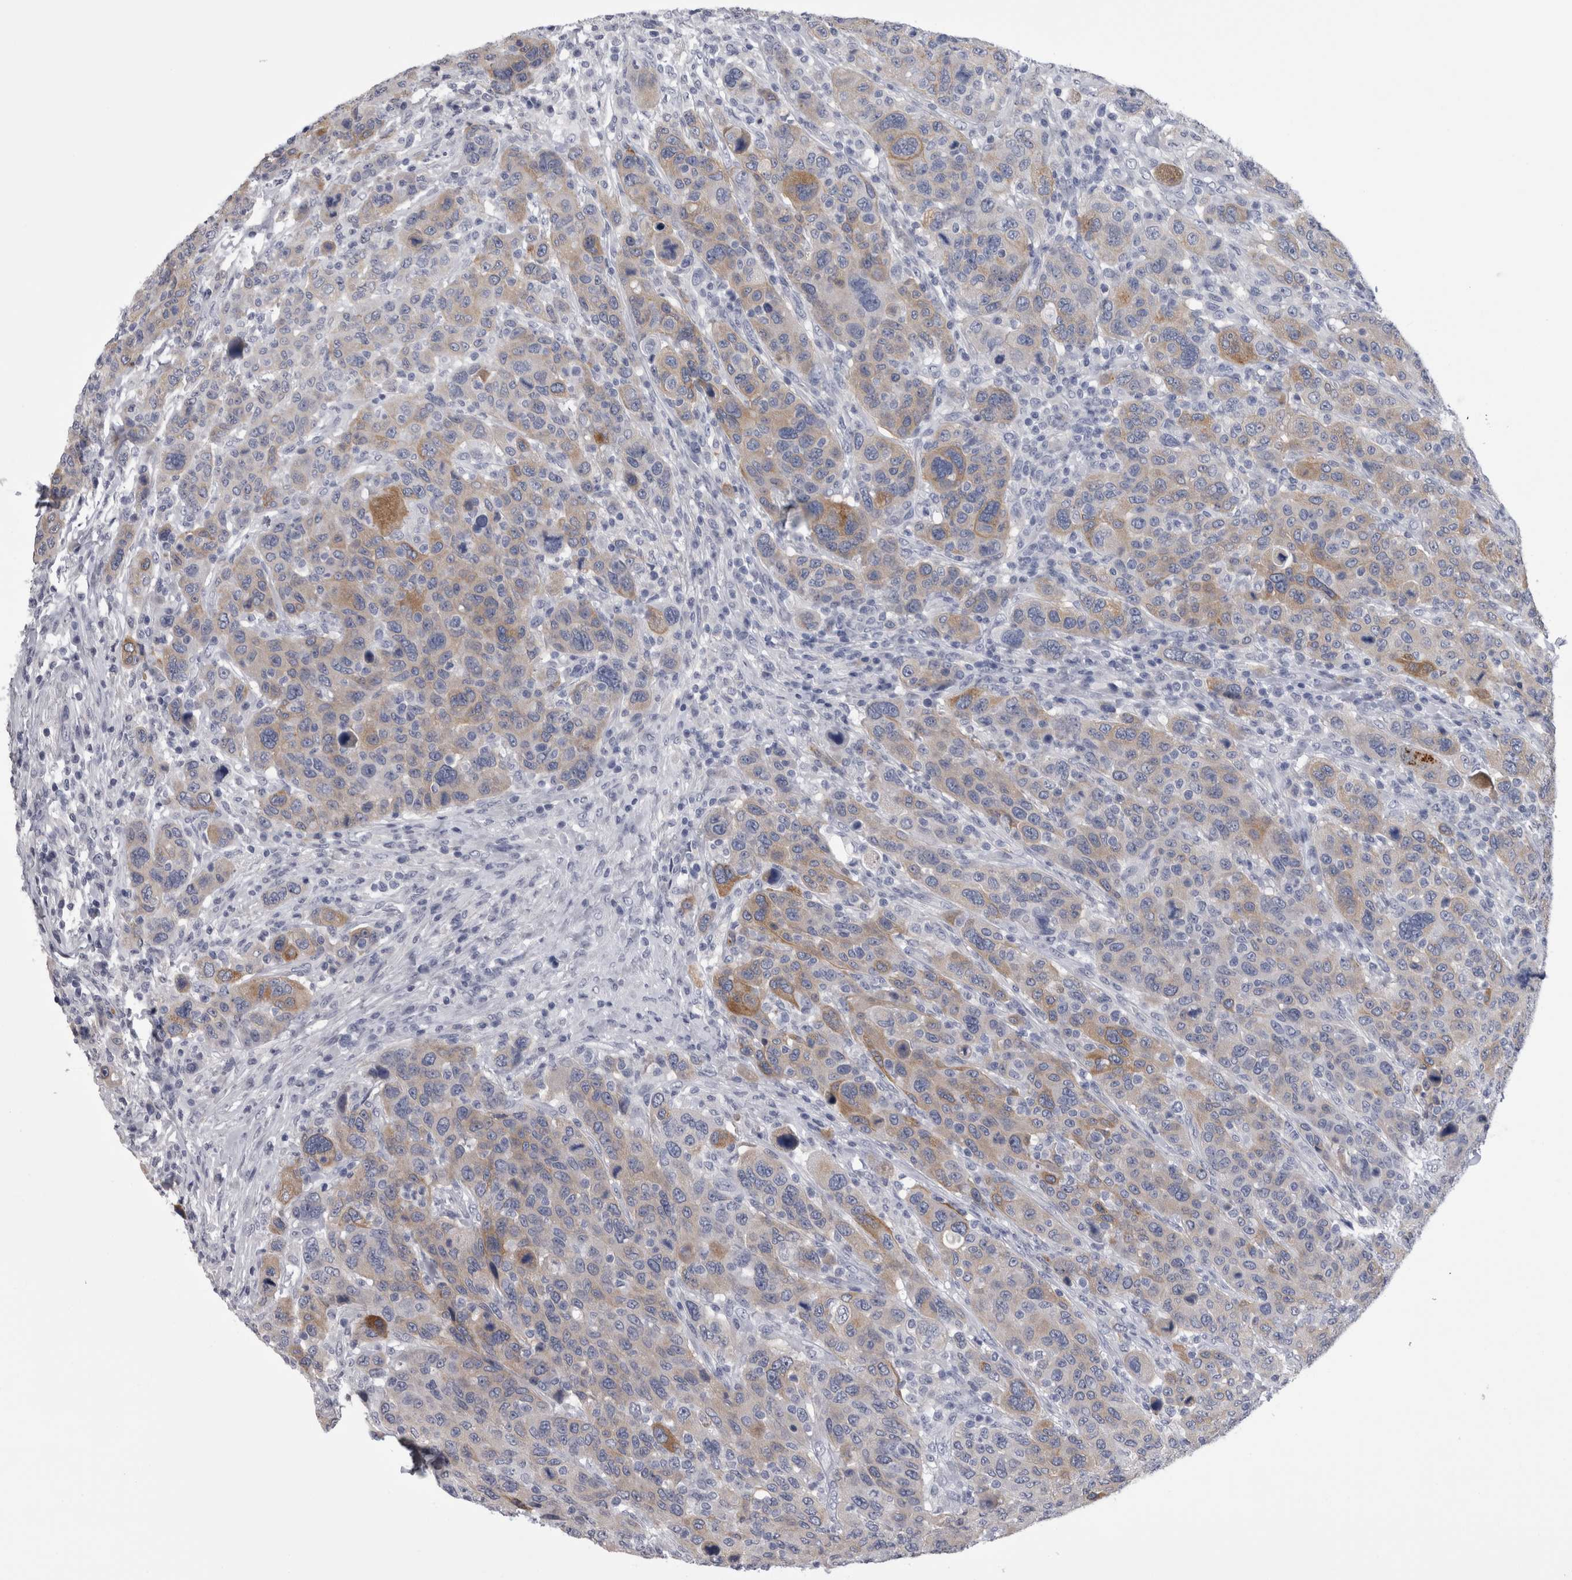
{"staining": {"intensity": "moderate", "quantity": "<25%", "location": "cytoplasmic/membranous"}, "tissue": "breast cancer", "cell_type": "Tumor cells", "image_type": "cancer", "snomed": [{"axis": "morphology", "description": "Duct carcinoma"}, {"axis": "topography", "description": "Breast"}], "caption": "Protein positivity by immunohistochemistry shows moderate cytoplasmic/membranous positivity in approximately <25% of tumor cells in intraductal carcinoma (breast).", "gene": "AFMID", "patient": {"sex": "female", "age": 37}}